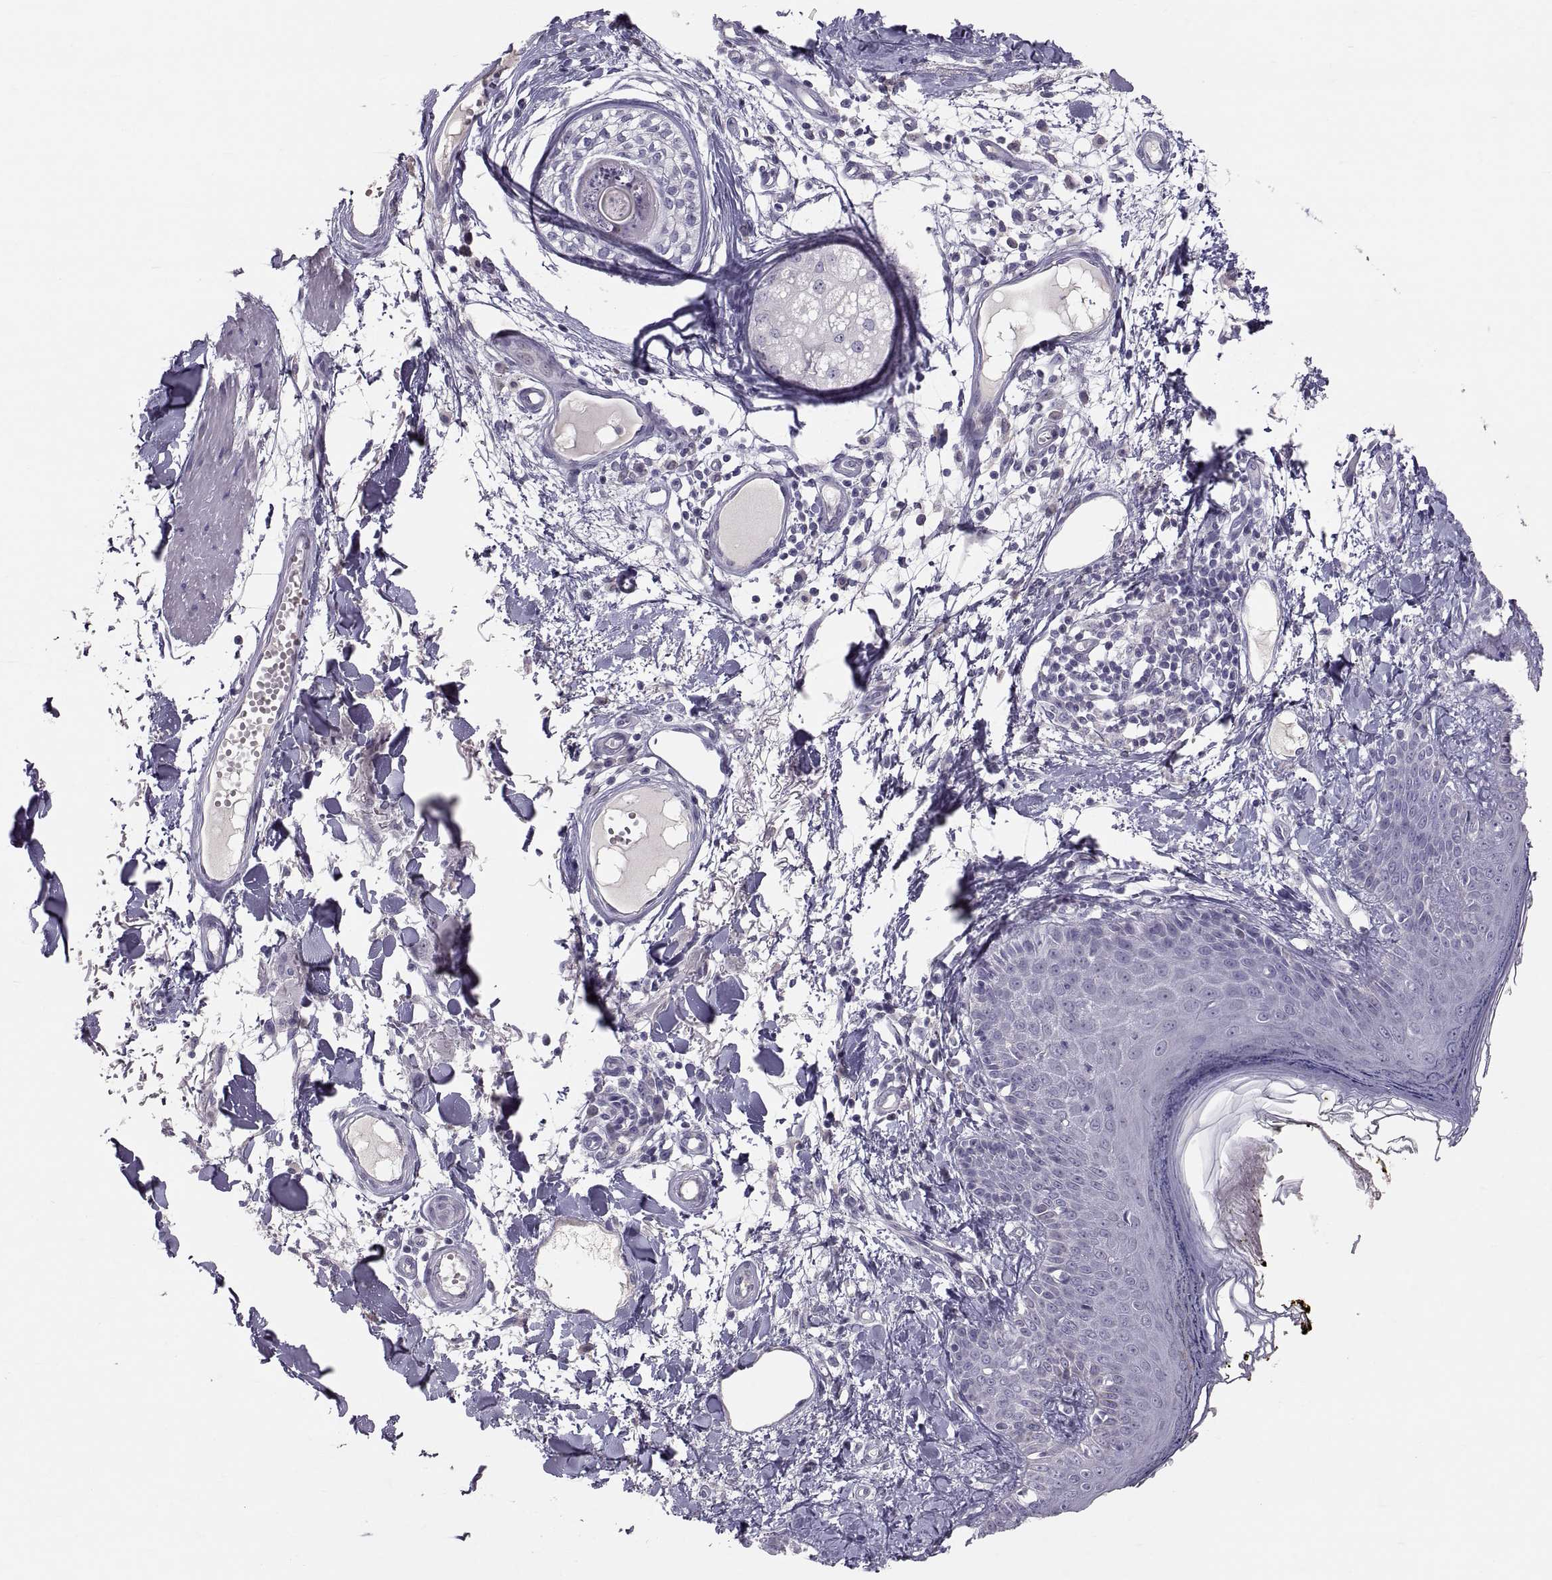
{"staining": {"intensity": "negative", "quantity": "none", "location": "none"}, "tissue": "skin", "cell_type": "Fibroblasts", "image_type": "normal", "snomed": [{"axis": "morphology", "description": "Normal tissue, NOS"}, {"axis": "topography", "description": "Skin"}], "caption": "Micrograph shows no significant protein staining in fibroblasts of benign skin. (DAB IHC, high magnification).", "gene": "PTN", "patient": {"sex": "male", "age": 76}}